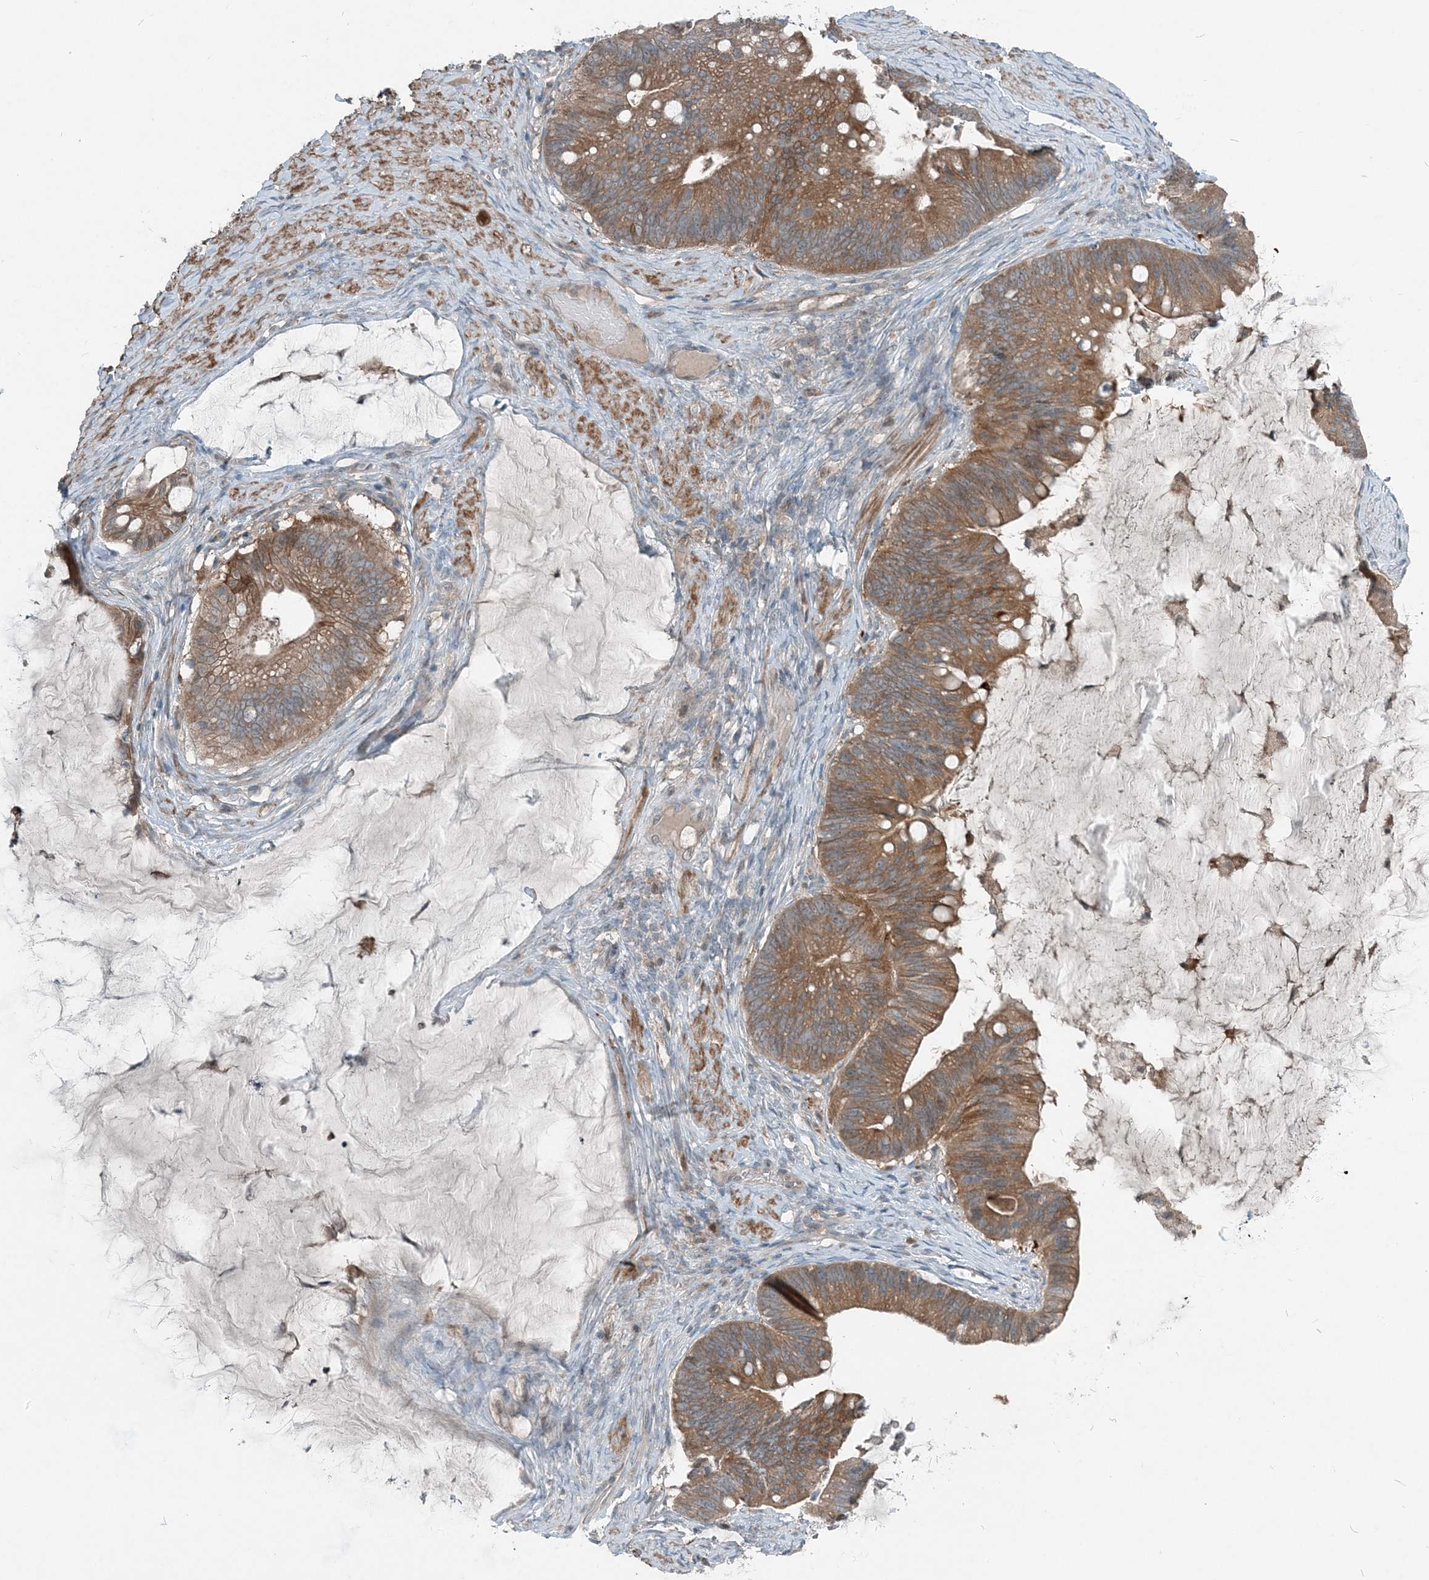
{"staining": {"intensity": "moderate", "quantity": ">75%", "location": "cytoplasmic/membranous"}, "tissue": "ovarian cancer", "cell_type": "Tumor cells", "image_type": "cancer", "snomed": [{"axis": "morphology", "description": "Cystadenocarcinoma, mucinous, NOS"}, {"axis": "topography", "description": "Ovary"}], "caption": "Immunohistochemical staining of human ovarian cancer demonstrates moderate cytoplasmic/membranous protein positivity in approximately >75% of tumor cells.", "gene": "ARMH1", "patient": {"sex": "female", "age": 61}}